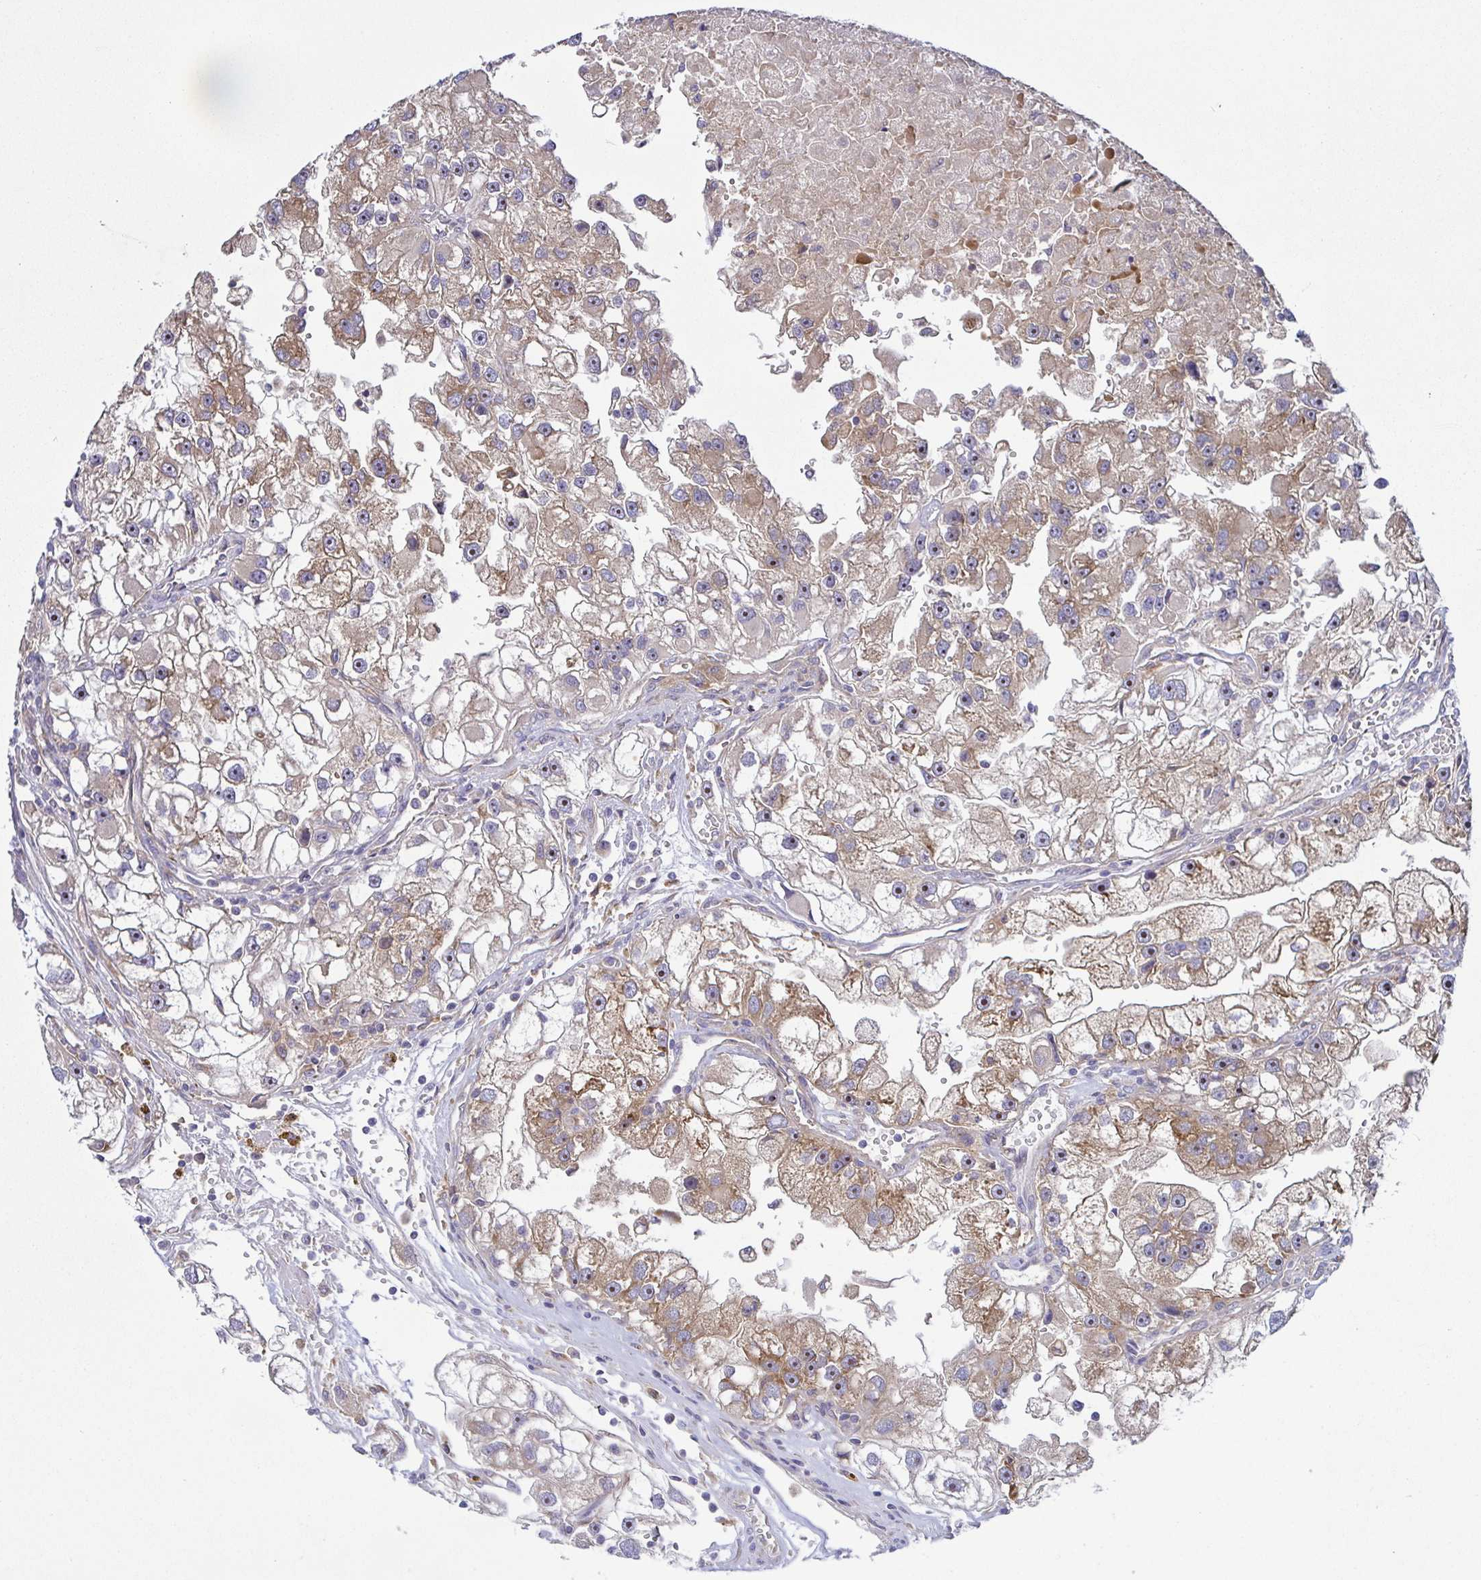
{"staining": {"intensity": "moderate", "quantity": ">75%", "location": "cytoplasmic/membranous"}, "tissue": "renal cancer", "cell_type": "Tumor cells", "image_type": "cancer", "snomed": [{"axis": "morphology", "description": "Adenocarcinoma, NOS"}, {"axis": "topography", "description": "Kidney"}], "caption": "This is an image of immunohistochemistry (IHC) staining of renal cancer (adenocarcinoma), which shows moderate expression in the cytoplasmic/membranous of tumor cells.", "gene": "SNX8", "patient": {"sex": "male", "age": 63}}